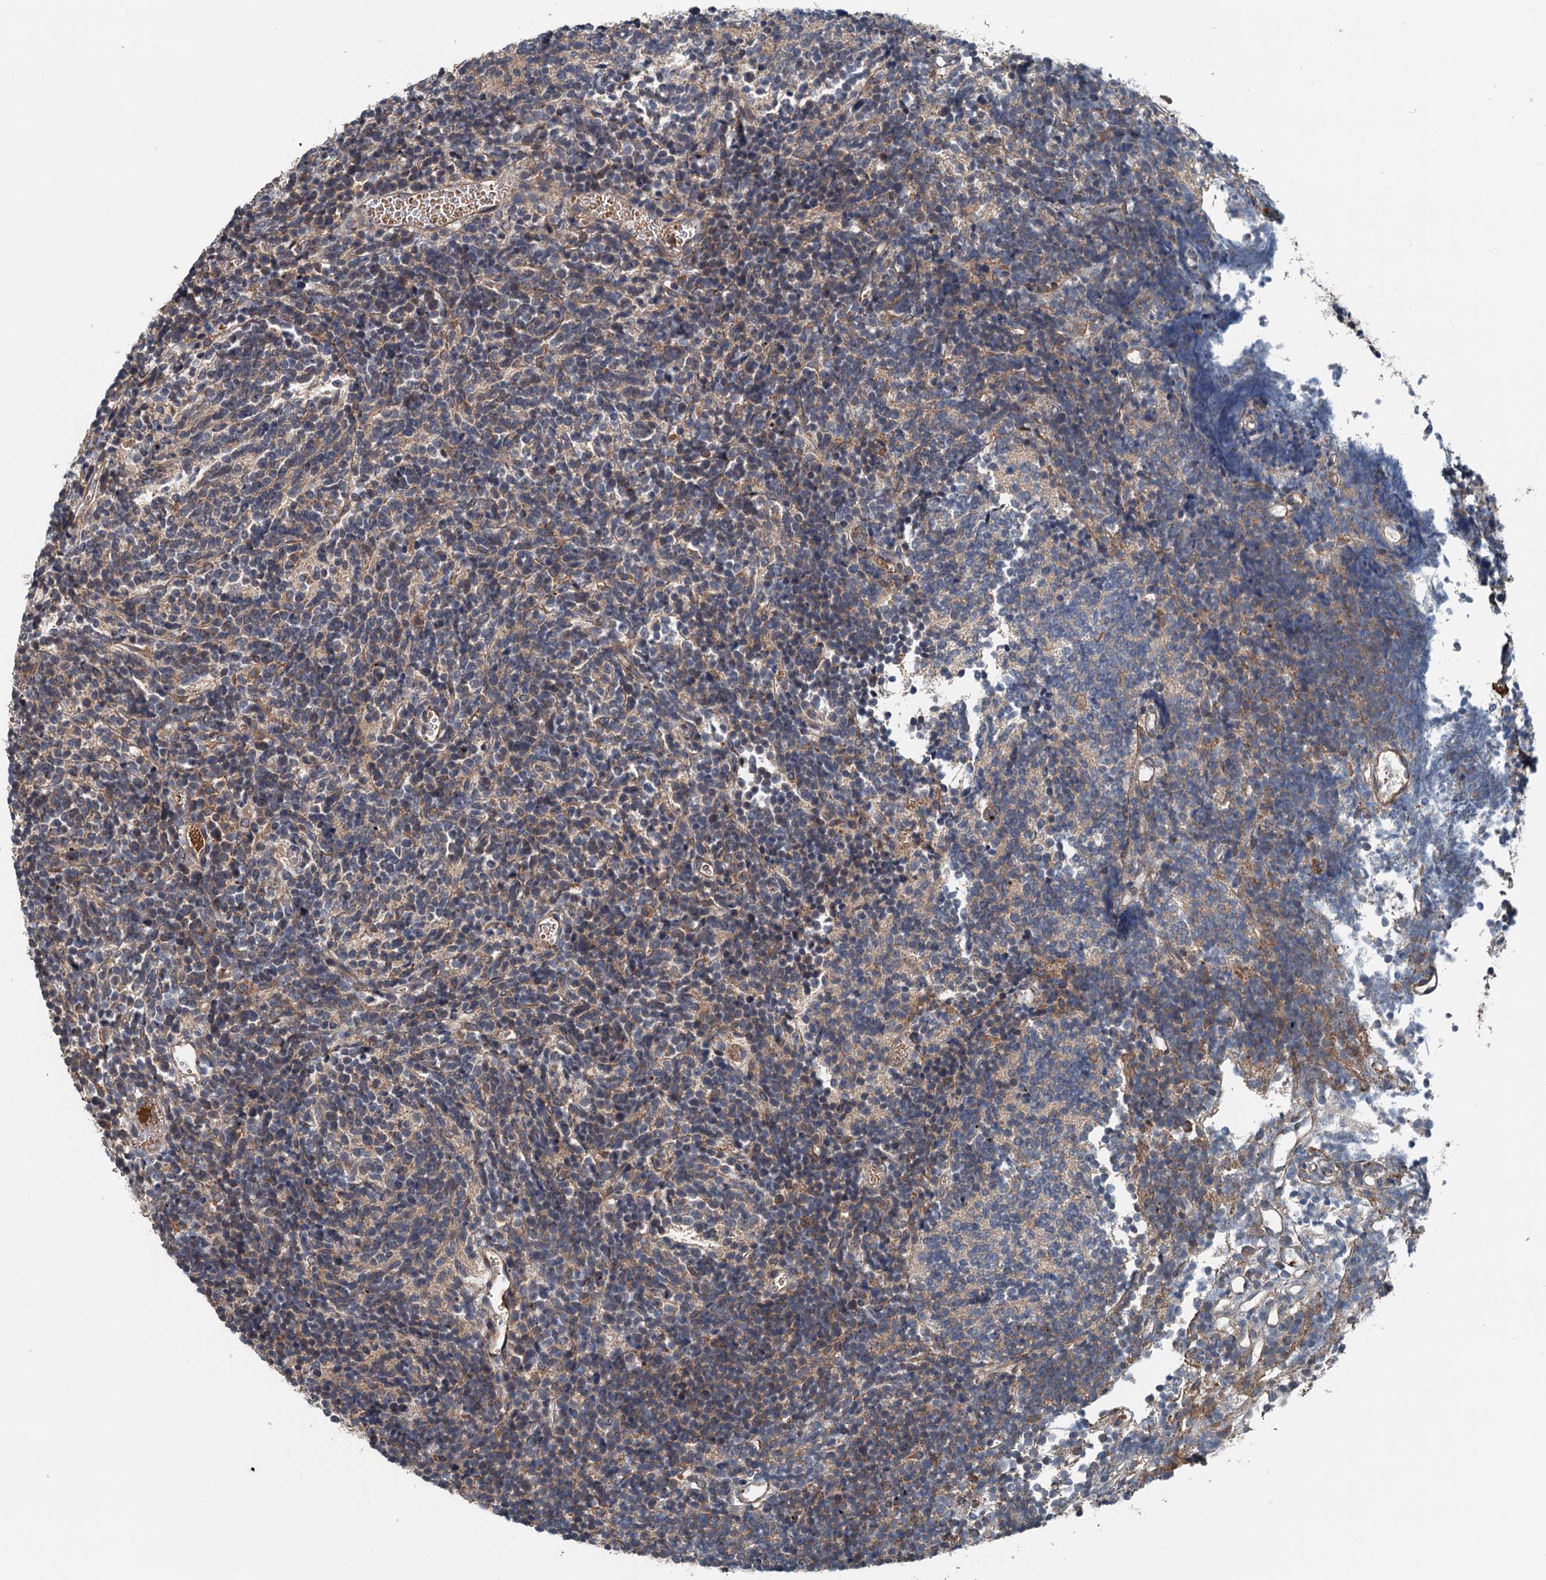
{"staining": {"intensity": "weak", "quantity": "<25%", "location": "cytoplasmic/membranous"}, "tissue": "glioma", "cell_type": "Tumor cells", "image_type": "cancer", "snomed": [{"axis": "morphology", "description": "Glioma, malignant, Low grade"}, {"axis": "topography", "description": "Brain"}], "caption": "There is no significant staining in tumor cells of malignant low-grade glioma.", "gene": "TEDC1", "patient": {"sex": "female", "age": 1}}